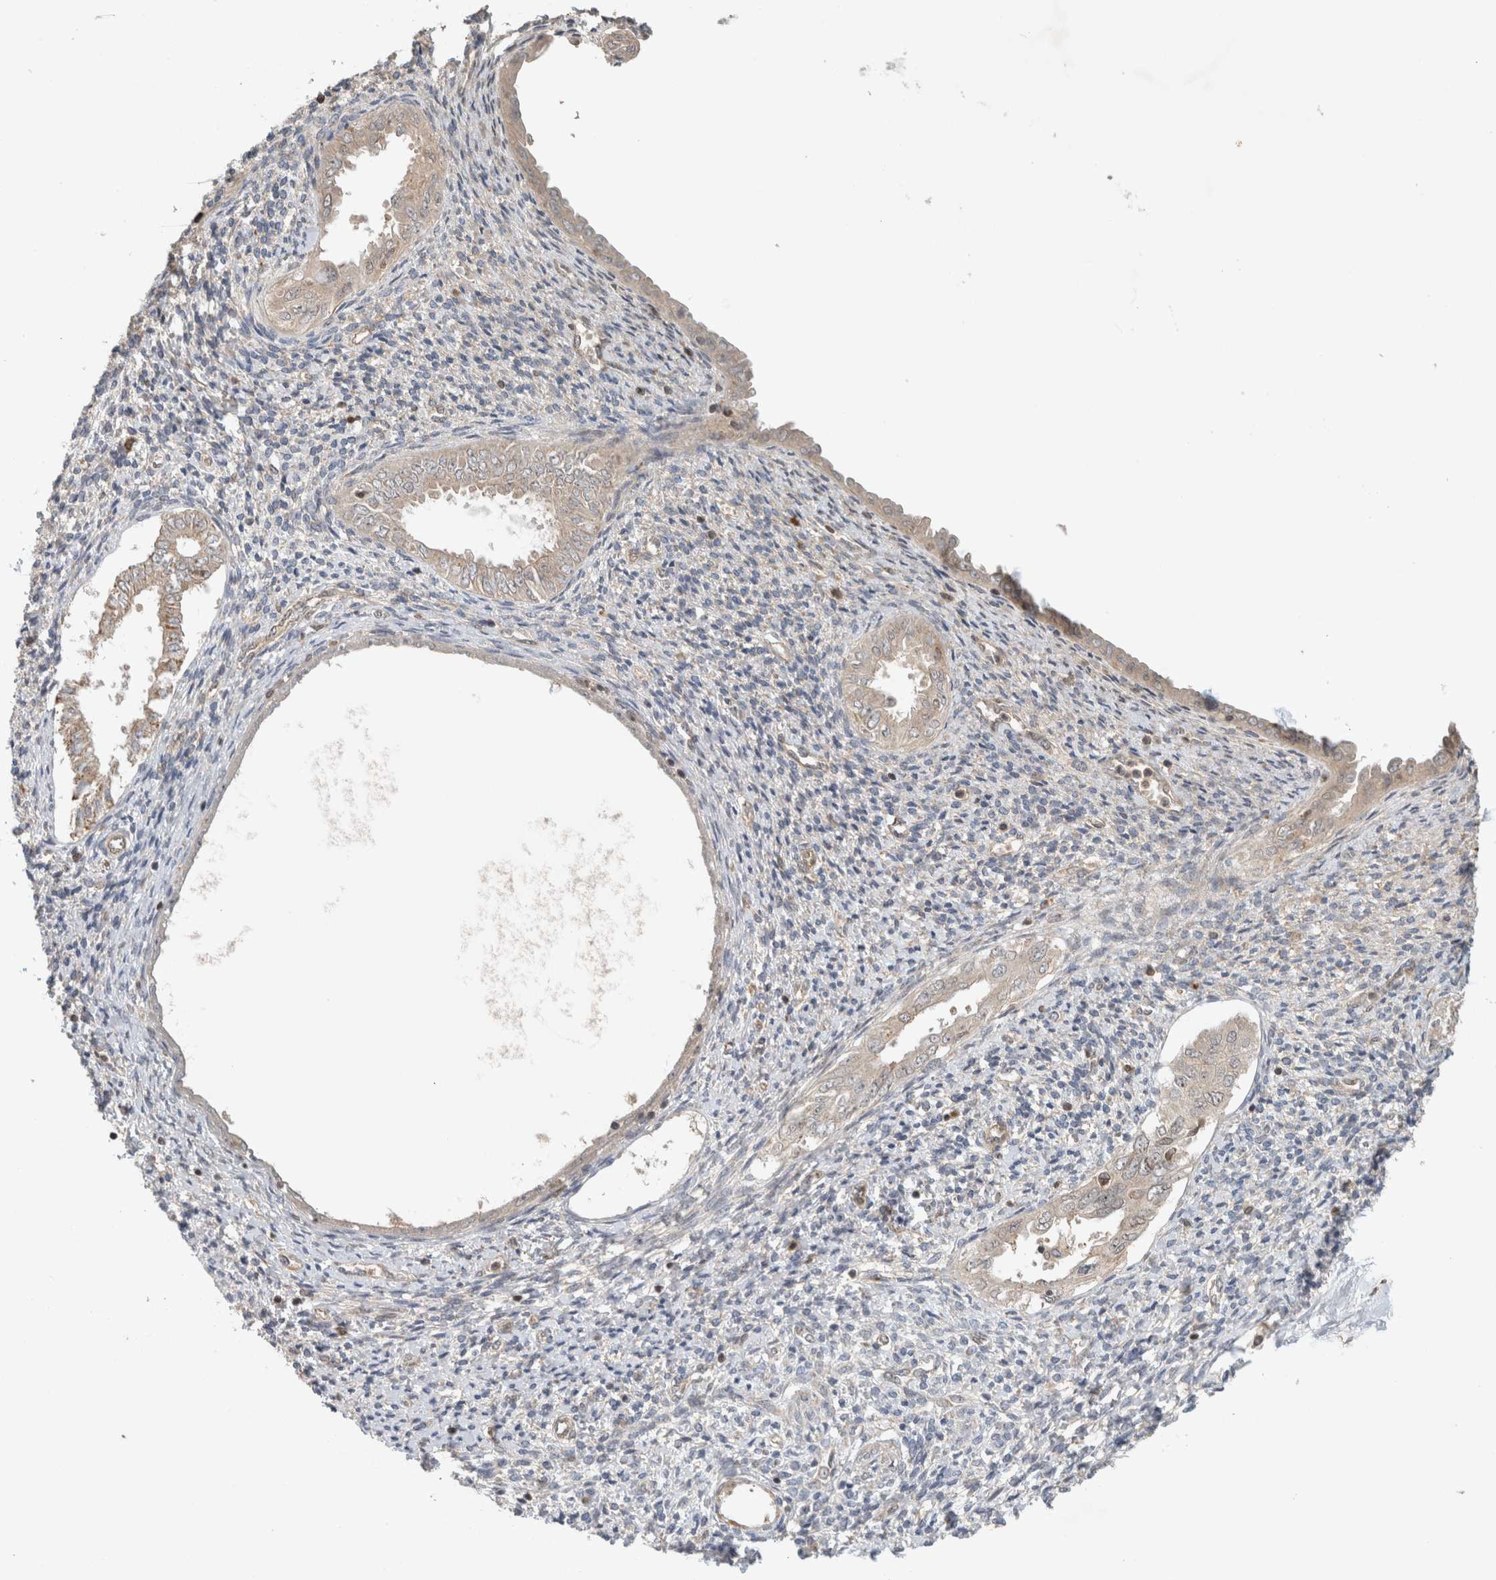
{"staining": {"intensity": "negative", "quantity": "none", "location": "none"}, "tissue": "endometrium", "cell_type": "Cells in endometrial stroma", "image_type": "normal", "snomed": [{"axis": "morphology", "description": "Normal tissue, NOS"}, {"axis": "topography", "description": "Endometrium"}], "caption": "High magnification brightfield microscopy of benign endometrium stained with DAB (brown) and counterstained with hematoxylin (blue): cells in endometrial stroma show no significant staining. (IHC, brightfield microscopy, high magnification).", "gene": "CAAP1", "patient": {"sex": "female", "age": 66}}